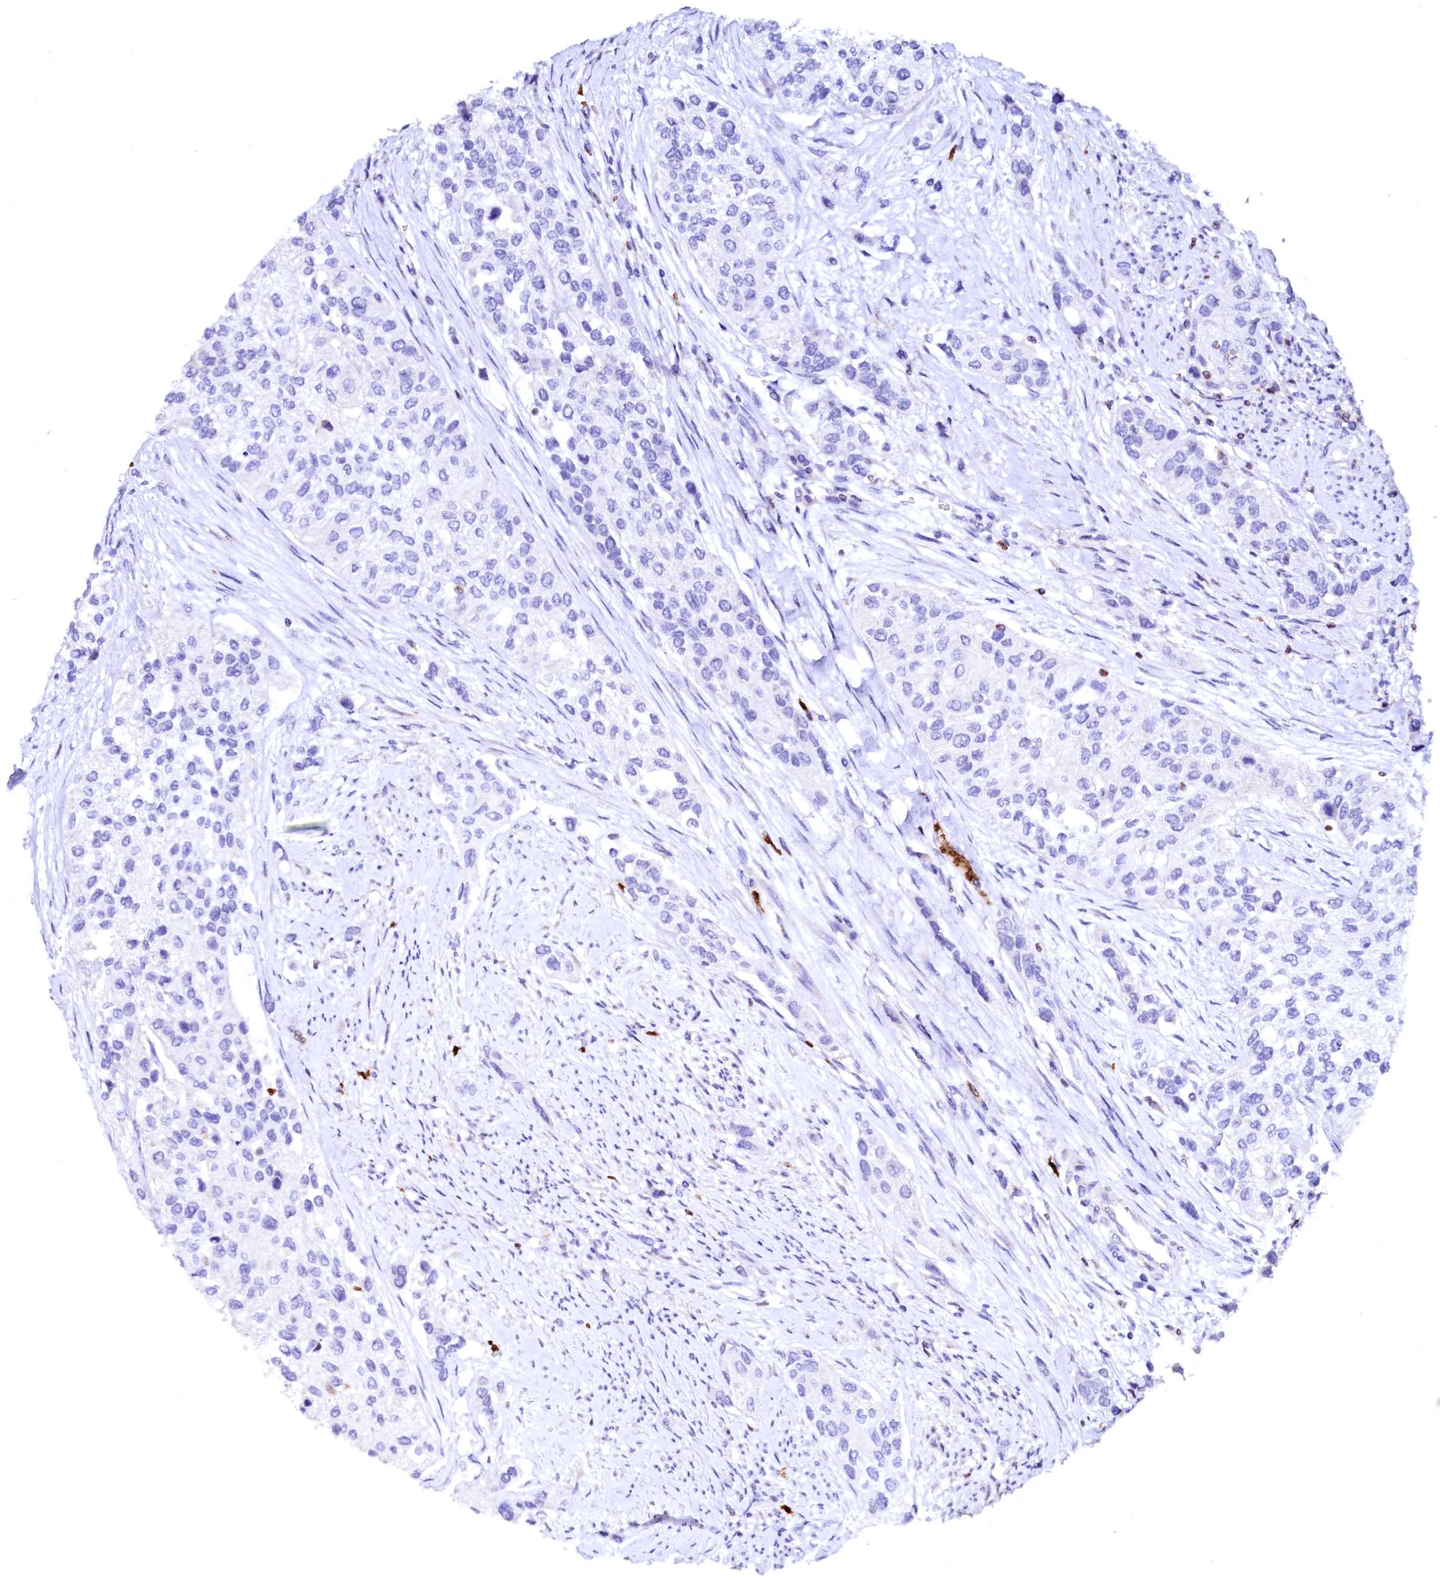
{"staining": {"intensity": "negative", "quantity": "none", "location": "none"}, "tissue": "urothelial cancer", "cell_type": "Tumor cells", "image_type": "cancer", "snomed": [{"axis": "morphology", "description": "Normal tissue, NOS"}, {"axis": "morphology", "description": "Urothelial carcinoma, High grade"}, {"axis": "topography", "description": "Vascular tissue"}, {"axis": "topography", "description": "Urinary bladder"}], "caption": "Urothelial cancer was stained to show a protein in brown. There is no significant positivity in tumor cells.", "gene": "RAB27A", "patient": {"sex": "female", "age": 56}}